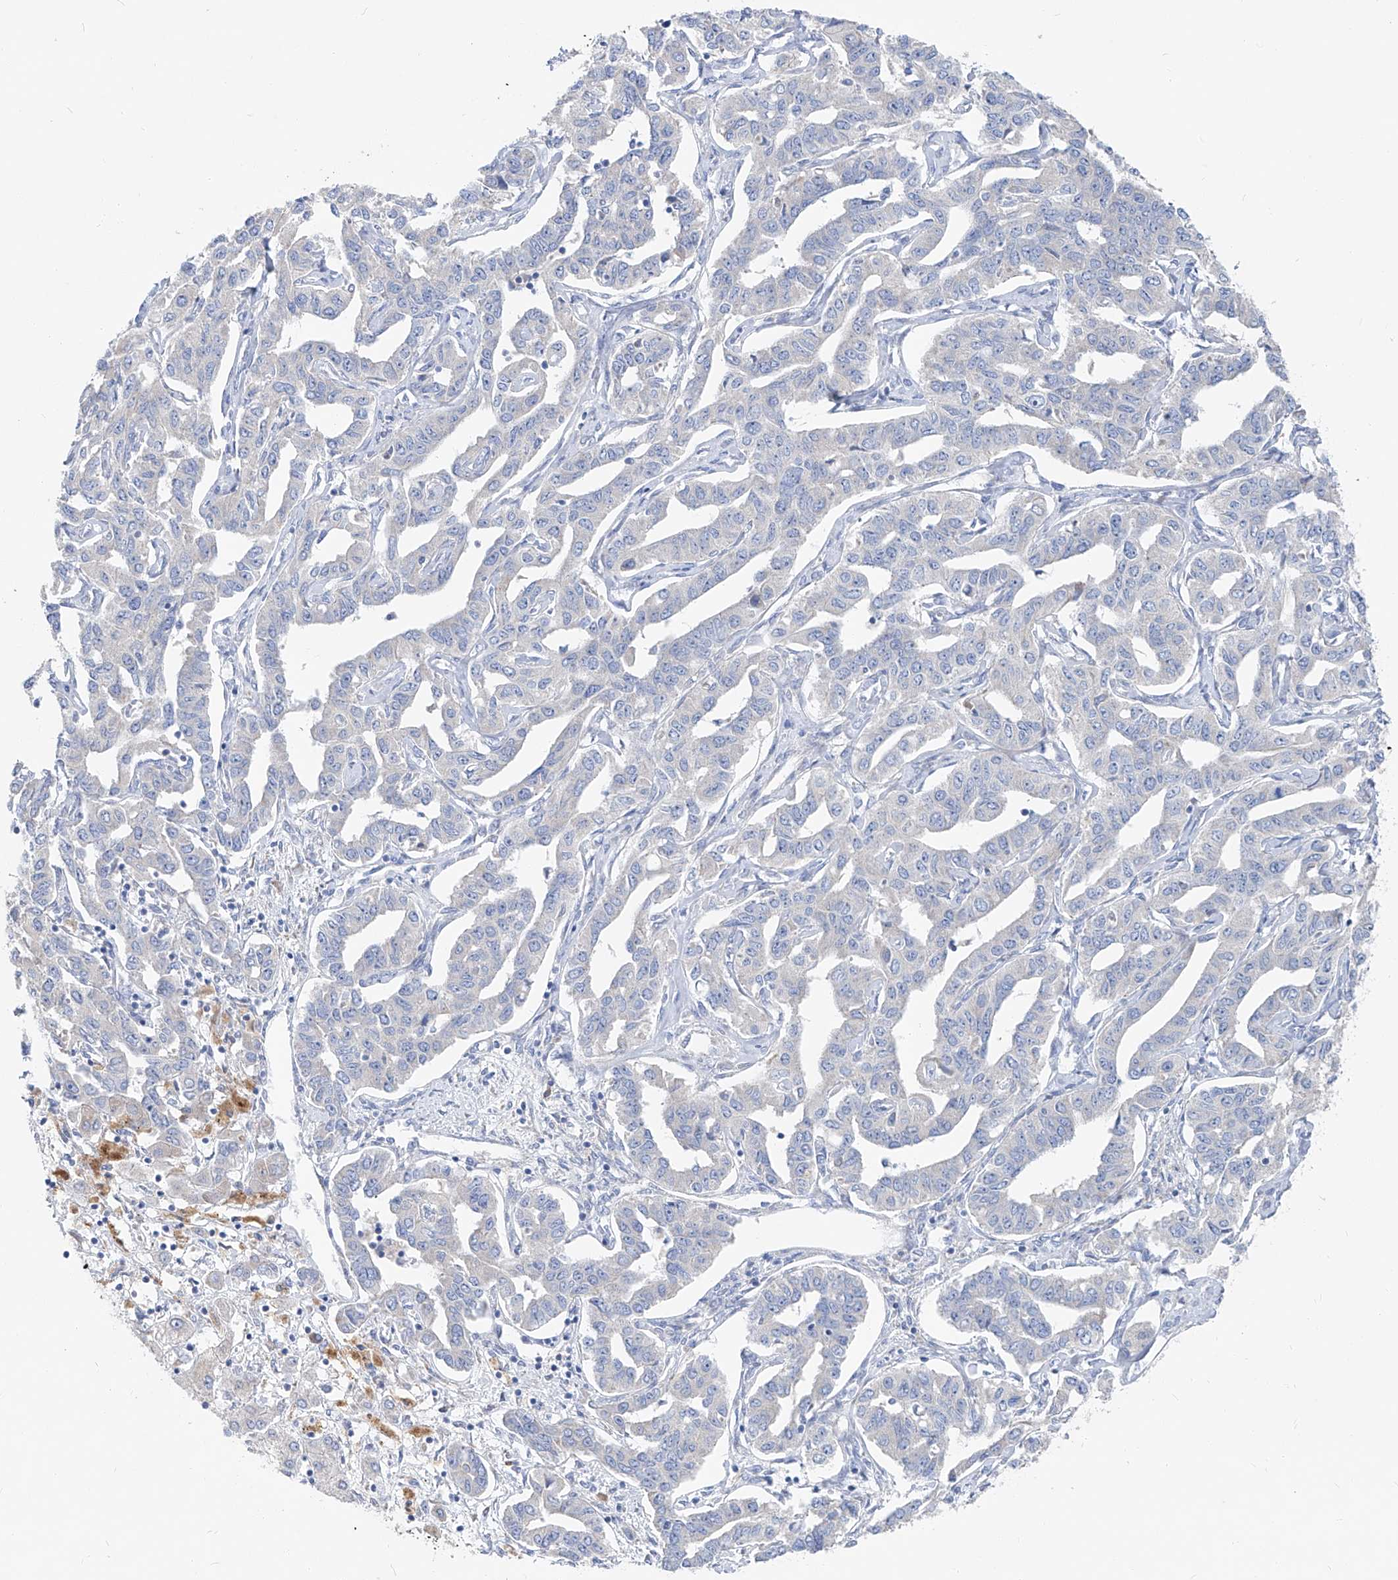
{"staining": {"intensity": "negative", "quantity": "none", "location": "none"}, "tissue": "liver cancer", "cell_type": "Tumor cells", "image_type": "cancer", "snomed": [{"axis": "morphology", "description": "Cholangiocarcinoma"}, {"axis": "topography", "description": "Liver"}], "caption": "The immunohistochemistry micrograph has no significant staining in tumor cells of liver cholangiocarcinoma tissue.", "gene": "UFL1", "patient": {"sex": "male", "age": 59}}